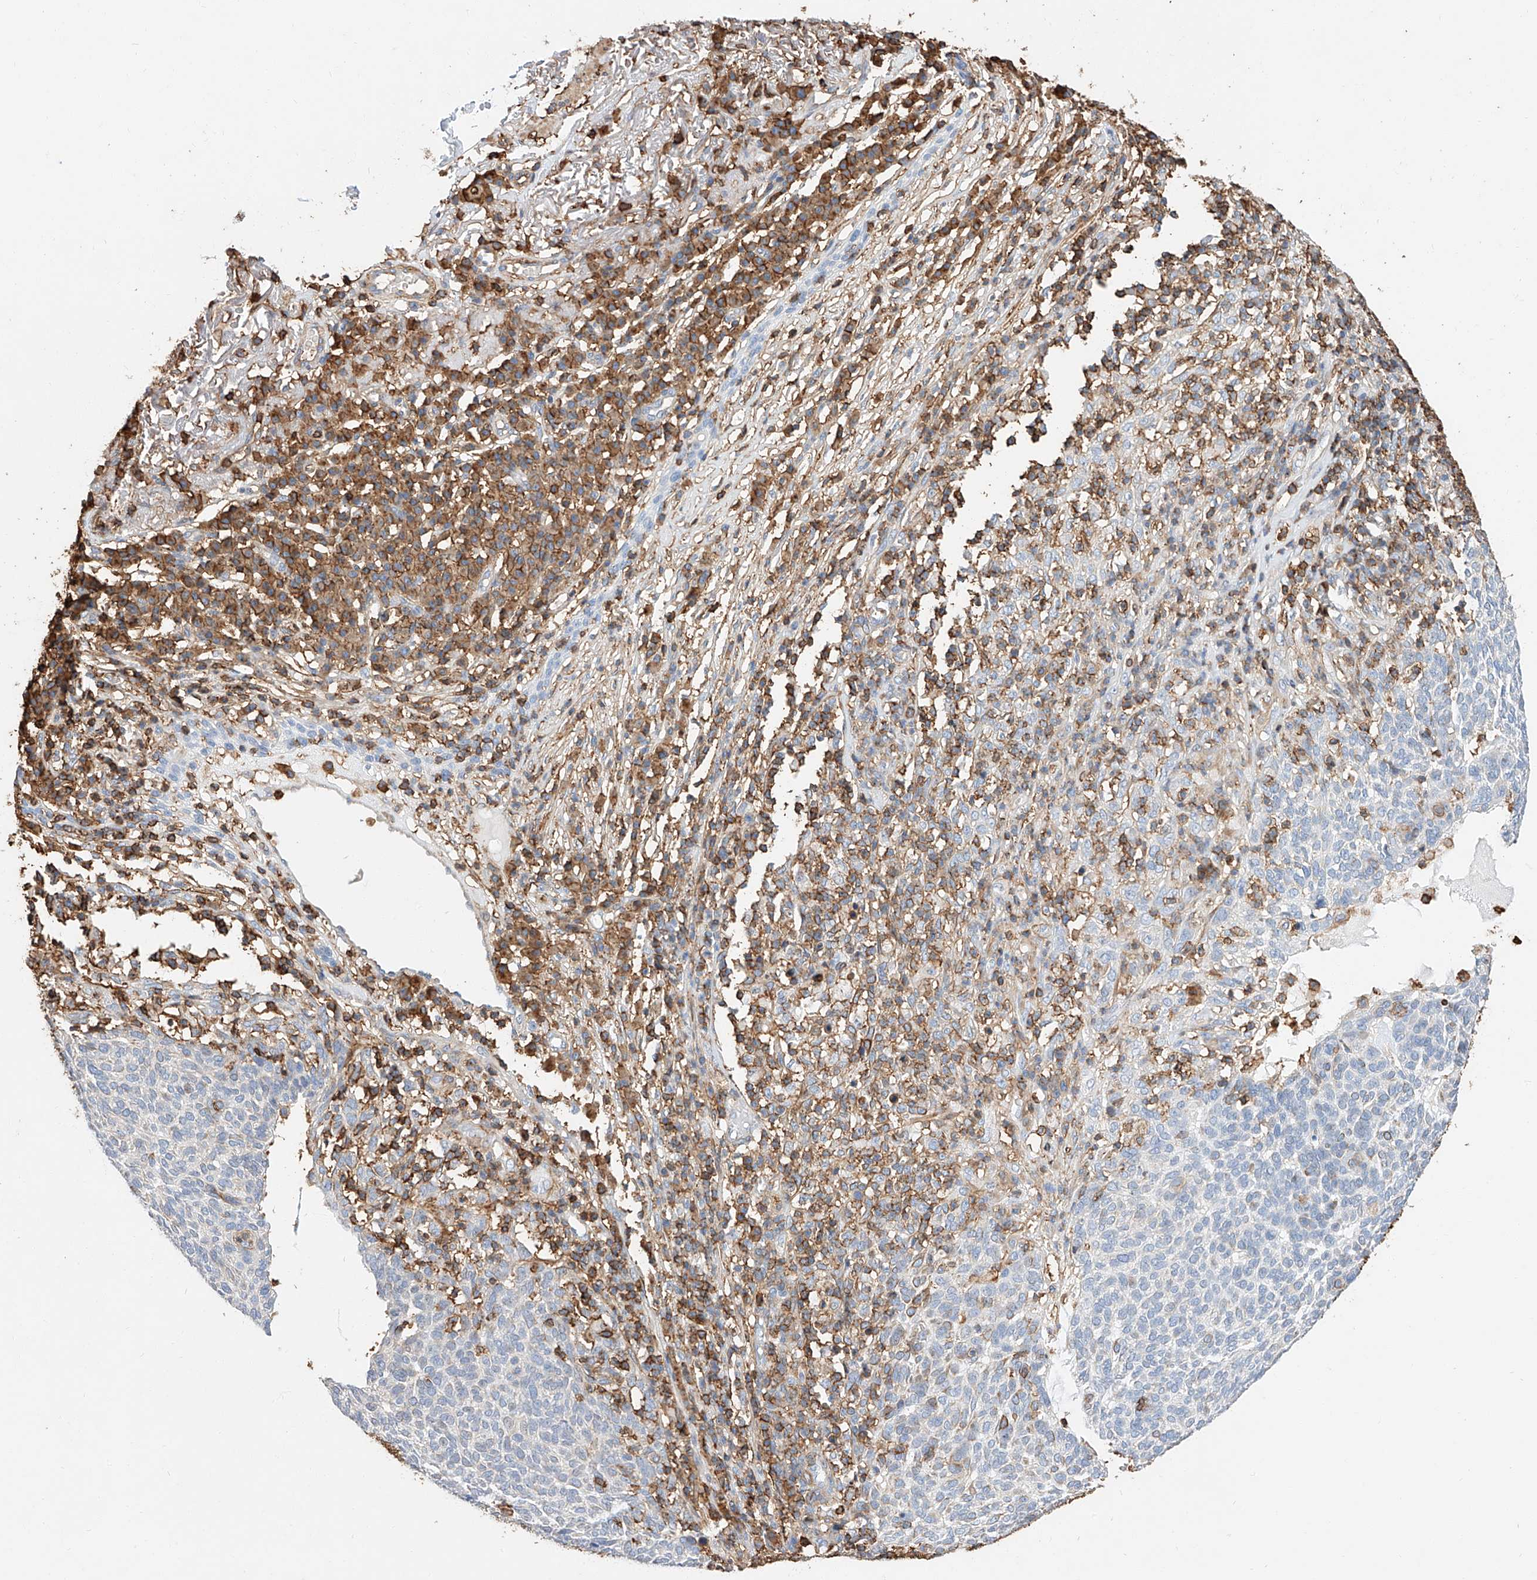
{"staining": {"intensity": "negative", "quantity": "none", "location": "none"}, "tissue": "skin cancer", "cell_type": "Tumor cells", "image_type": "cancer", "snomed": [{"axis": "morphology", "description": "Squamous cell carcinoma, NOS"}, {"axis": "topography", "description": "Skin"}], "caption": "Immunohistochemical staining of skin cancer (squamous cell carcinoma) shows no significant staining in tumor cells. (Brightfield microscopy of DAB (3,3'-diaminobenzidine) immunohistochemistry (IHC) at high magnification).", "gene": "WFS1", "patient": {"sex": "female", "age": 90}}